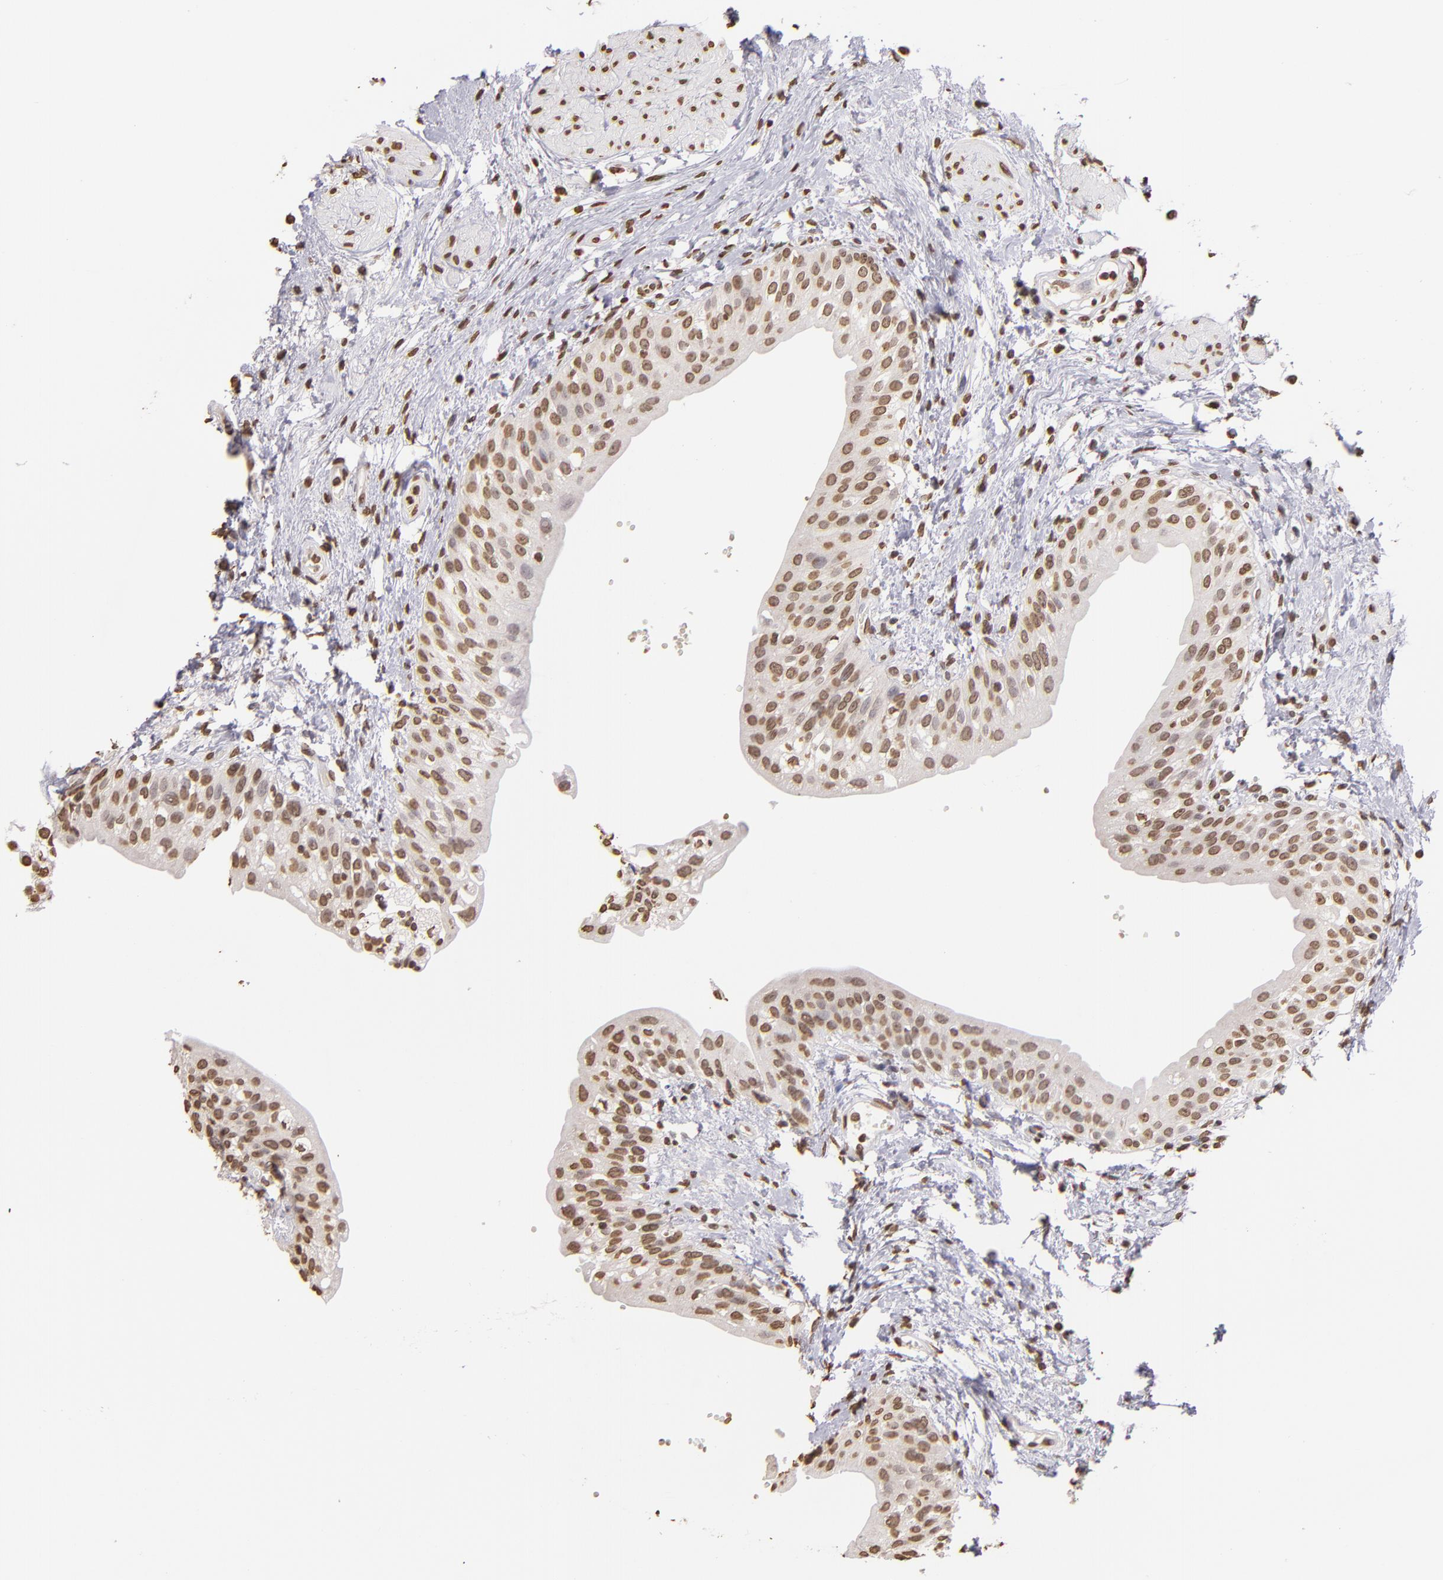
{"staining": {"intensity": "moderate", "quantity": ">75%", "location": "nuclear"}, "tissue": "urinary bladder", "cell_type": "Urothelial cells", "image_type": "normal", "snomed": [{"axis": "morphology", "description": "Normal tissue, NOS"}, {"axis": "topography", "description": "Urinary bladder"}], "caption": "Unremarkable urinary bladder exhibits moderate nuclear expression in approximately >75% of urothelial cells, visualized by immunohistochemistry. (Stains: DAB (3,3'-diaminobenzidine) in brown, nuclei in blue, Microscopy: brightfield microscopy at high magnification).", "gene": "LBX1", "patient": {"sex": "female", "age": 55}}